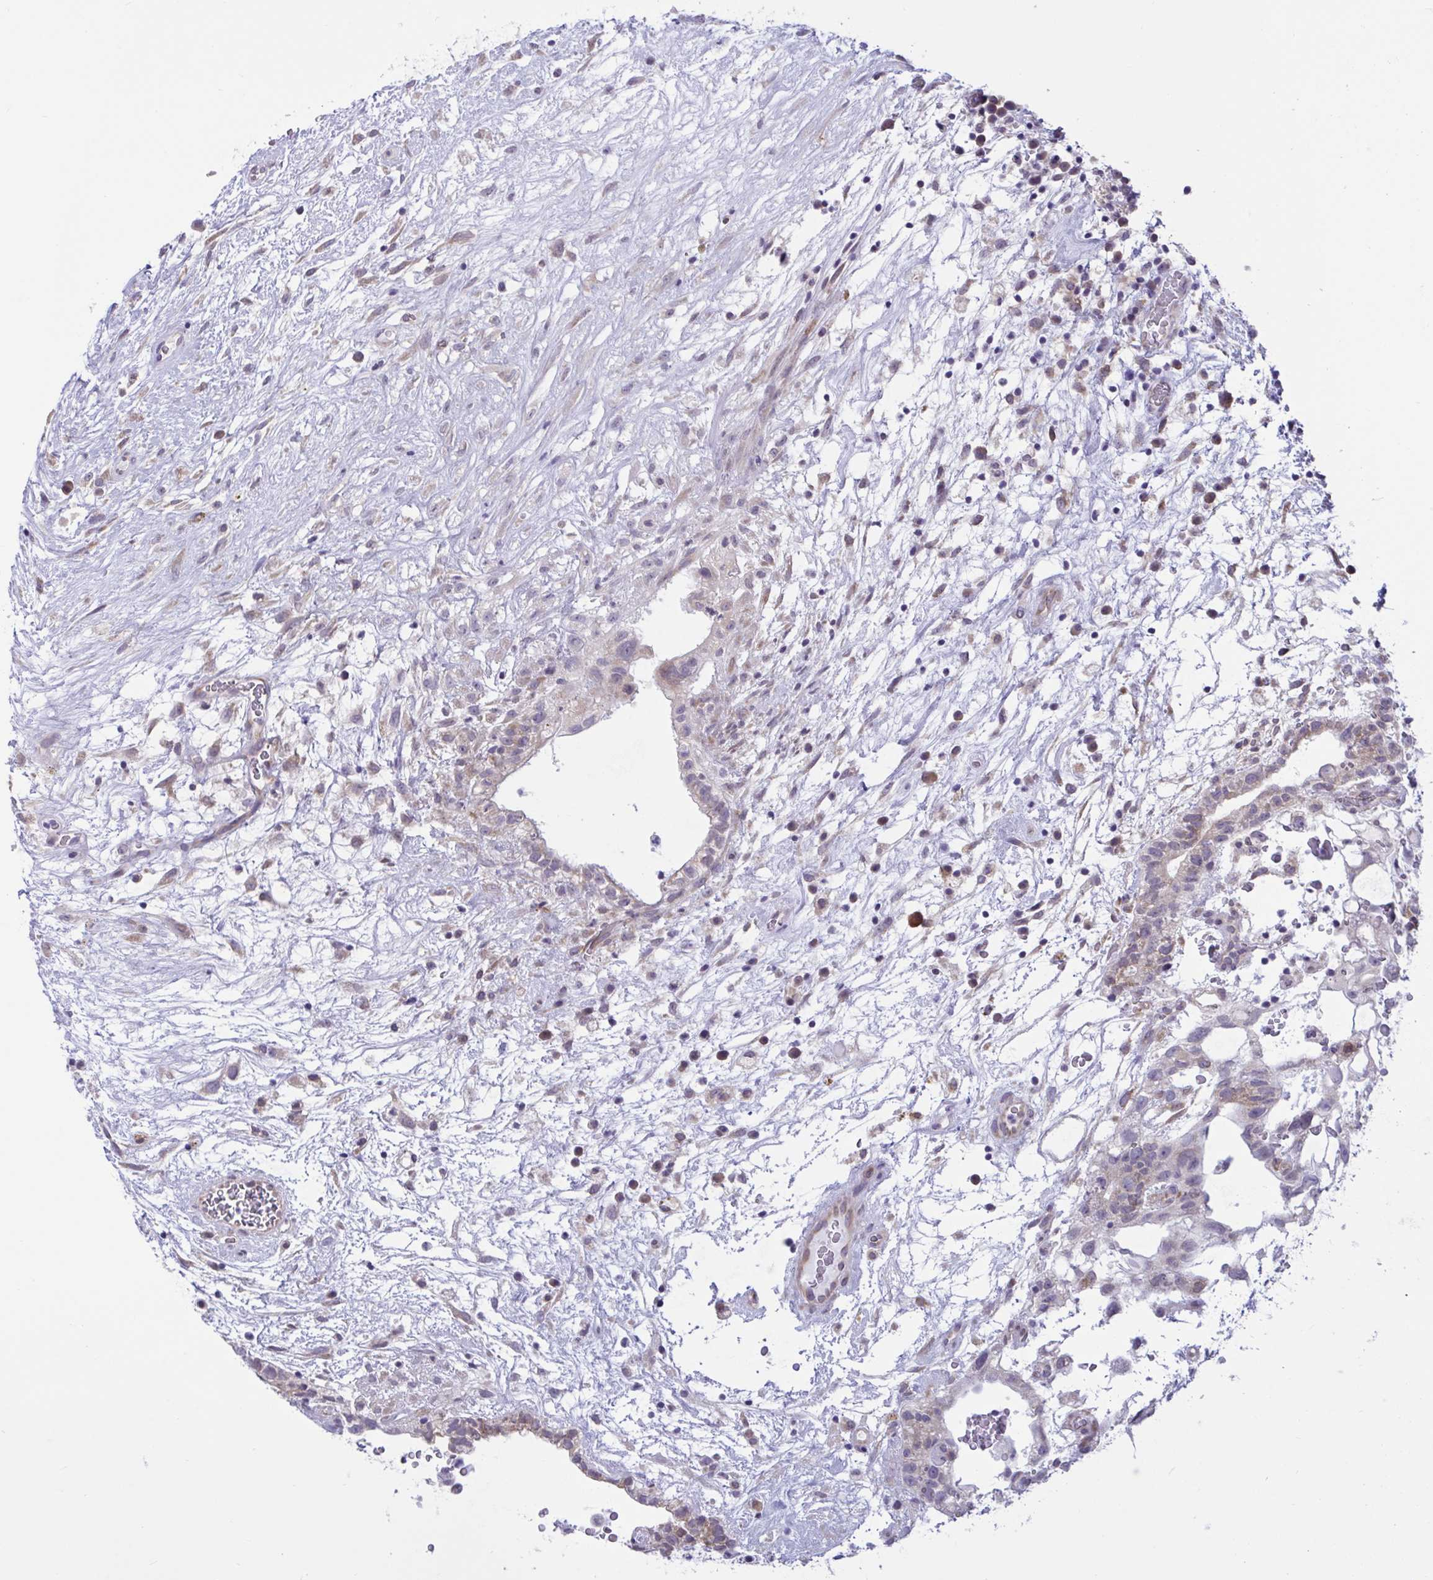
{"staining": {"intensity": "weak", "quantity": "<25%", "location": "cytoplasmic/membranous"}, "tissue": "testis cancer", "cell_type": "Tumor cells", "image_type": "cancer", "snomed": [{"axis": "morphology", "description": "Normal tissue, NOS"}, {"axis": "morphology", "description": "Carcinoma, Embryonal, NOS"}, {"axis": "topography", "description": "Testis"}], "caption": "High power microscopy micrograph of an immunohistochemistry (IHC) photomicrograph of embryonal carcinoma (testis), revealing no significant positivity in tumor cells.", "gene": "CAMLG", "patient": {"sex": "male", "age": 32}}